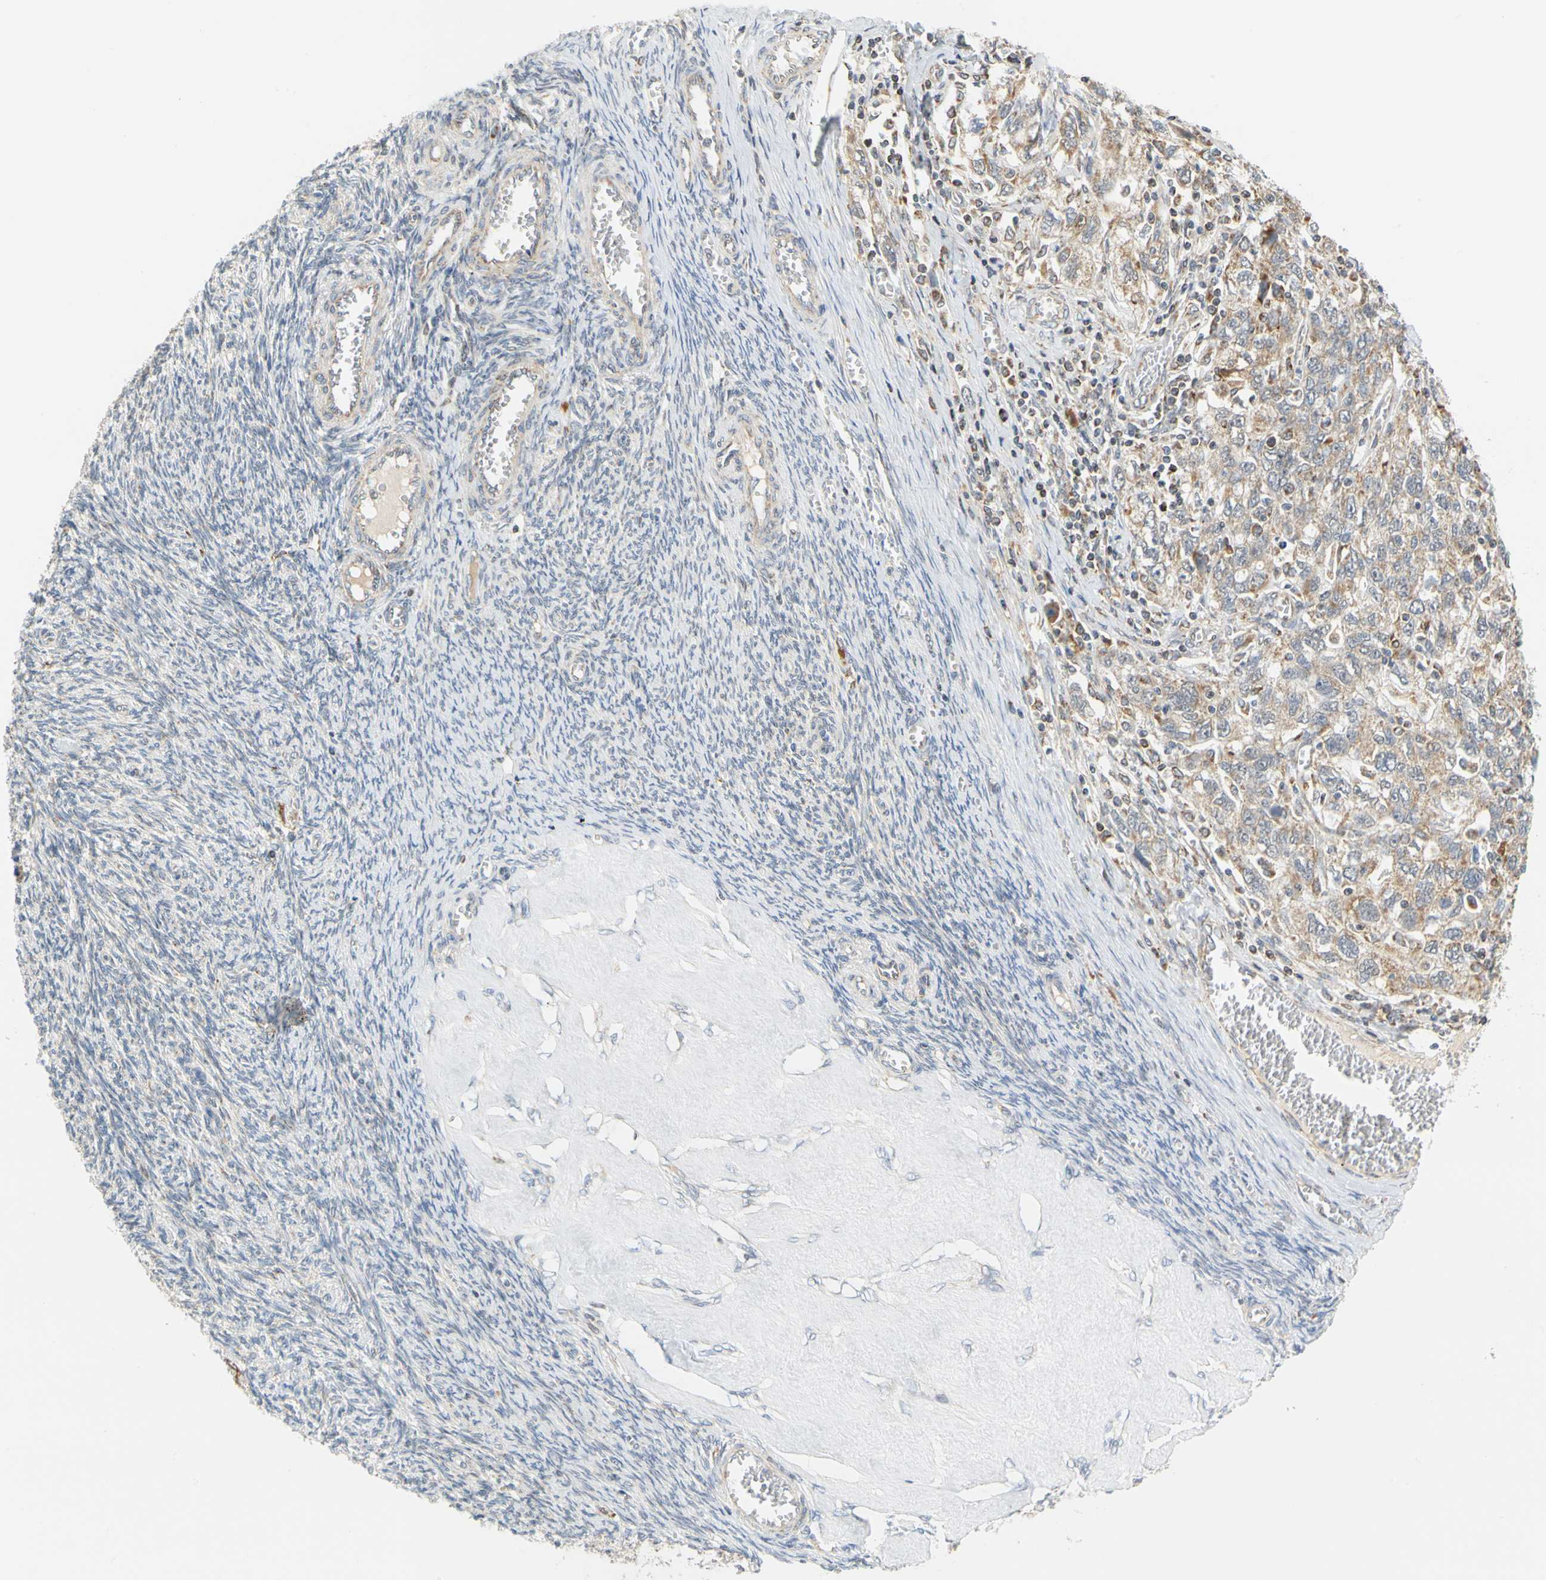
{"staining": {"intensity": "weak", "quantity": ">75%", "location": "cytoplasmic/membranous"}, "tissue": "ovarian cancer", "cell_type": "Tumor cells", "image_type": "cancer", "snomed": [{"axis": "morphology", "description": "Carcinoma, NOS"}, {"axis": "morphology", "description": "Cystadenocarcinoma, serous, NOS"}, {"axis": "topography", "description": "Ovary"}], "caption": "Immunohistochemistry (IHC) of human ovarian cancer exhibits low levels of weak cytoplasmic/membranous expression in approximately >75% of tumor cells.", "gene": "SFXN3", "patient": {"sex": "female", "age": 69}}